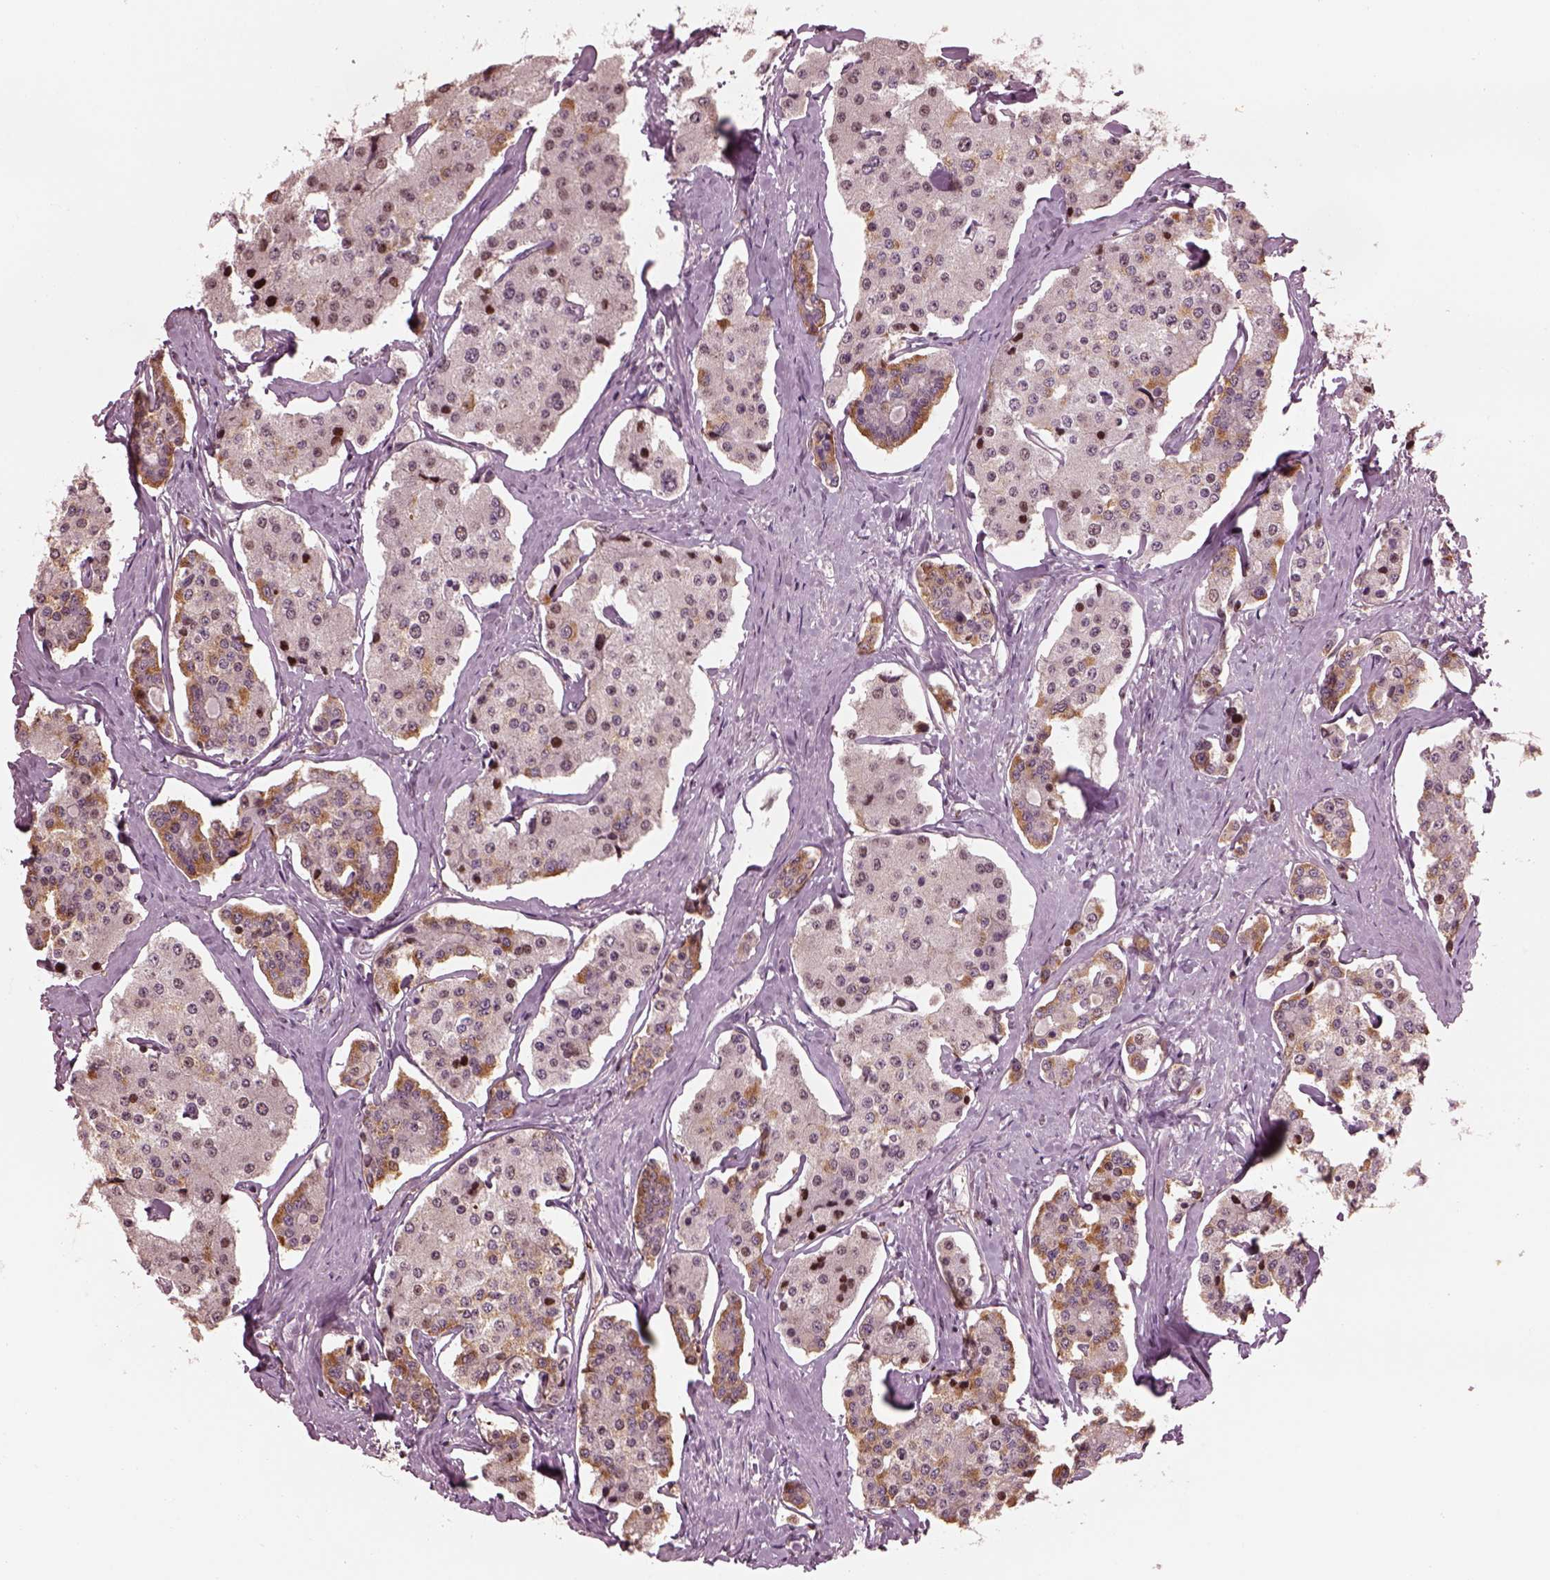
{"staining": {"intensity": "weak", "quantity": "<25%", "location": "cytoplasmic/membranous"}, "tissue": "carcinoid", "cell_type": "Tumor cells", "image_type": "cancer", "snomed": [{"axis": "morphology", "description": "Carcinoid, malignant, NOS"}, {"axis": "topography", "description": "Small intestine"}], "caption": "Histopathology image shows no protein staining in tumor cells of carcinoid tissue.", "gene": "BFSP1", "patient": {"sex": "female", "age": 65}}